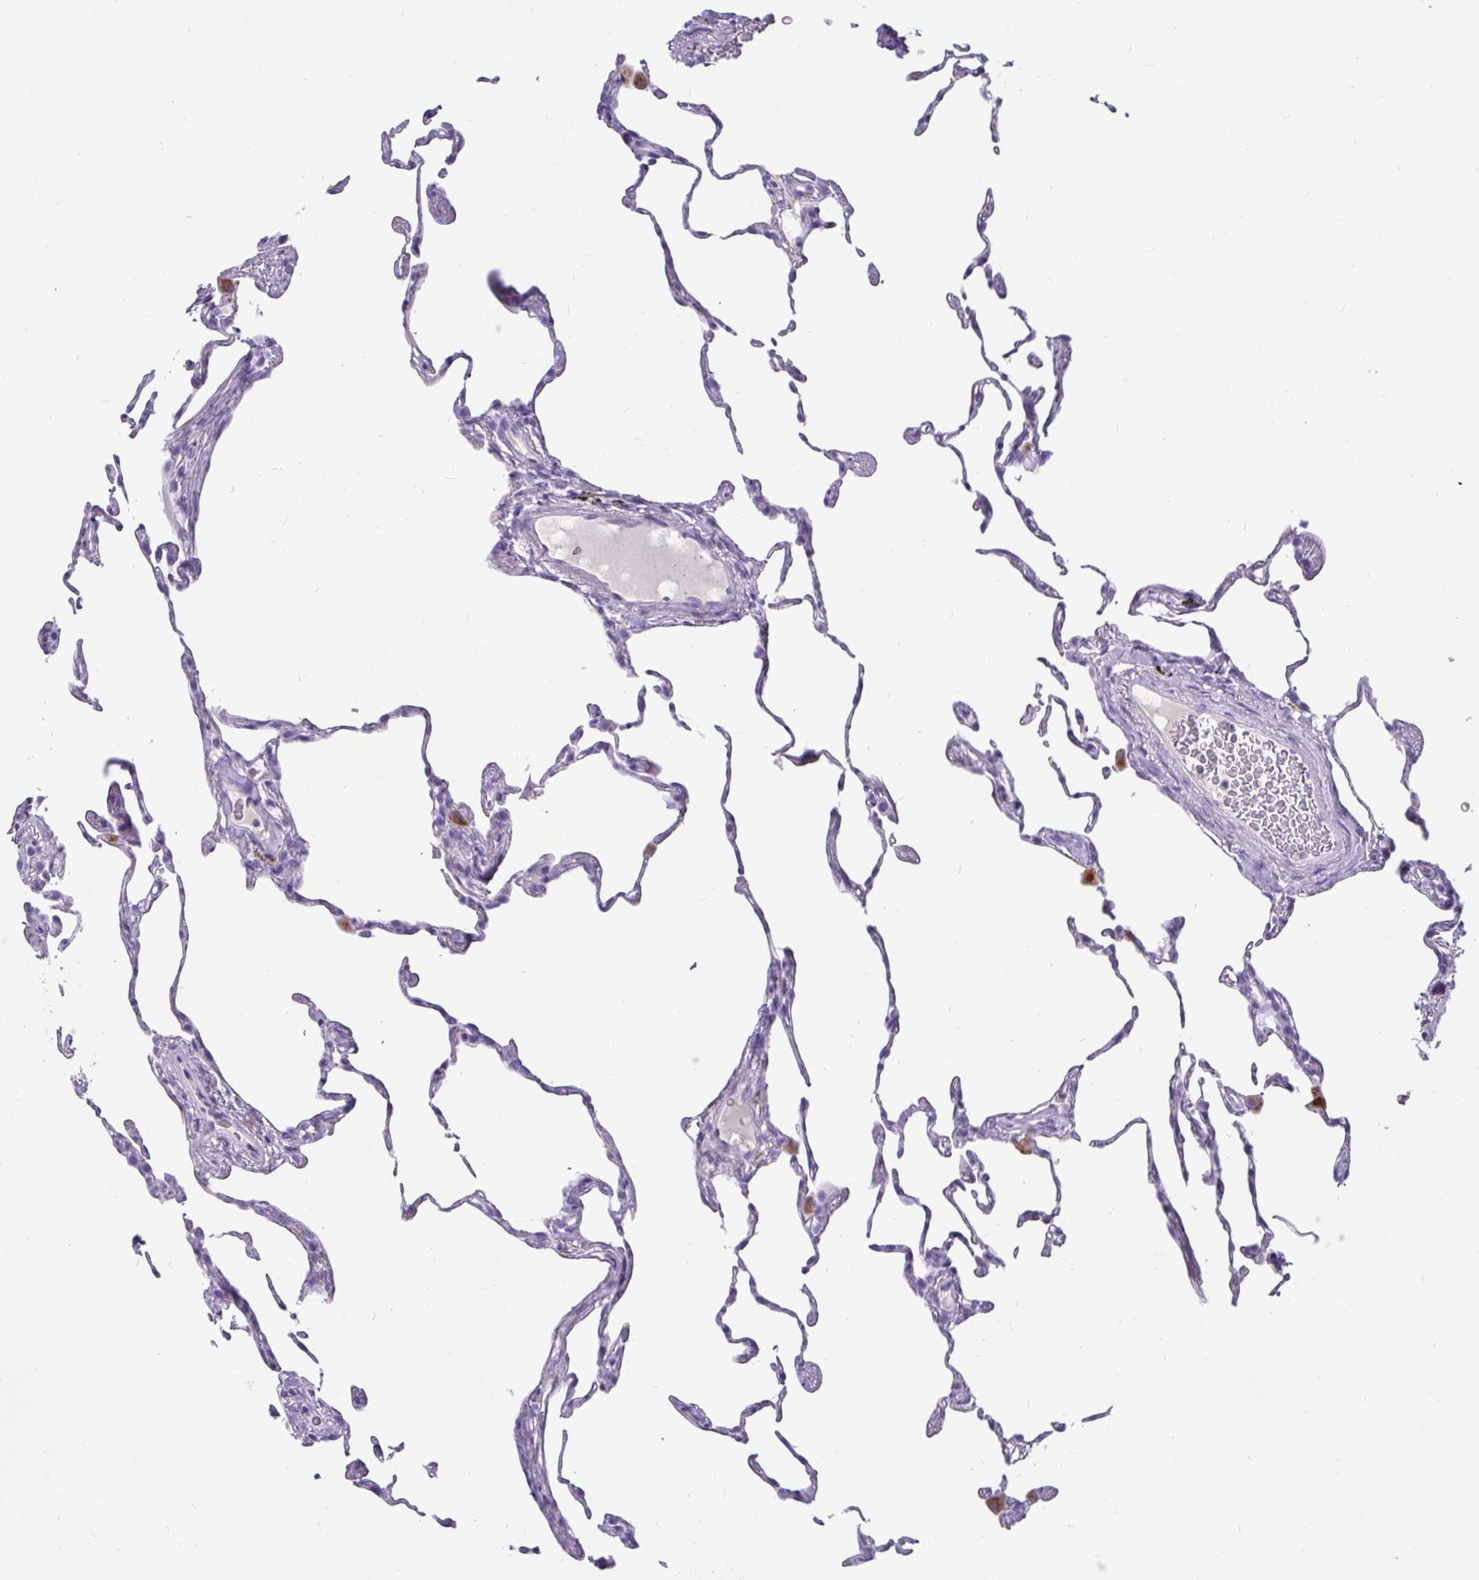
{"staining": {"intensity": "negative", "quantity": "none", "location": "none"}, "tissue": "lung", "cell_type": "Alveolar cells", "image_type": "normal", "snomed": [{"axis": "morphology", "description": "Normal tissue, NOS"}, {"axis": "topography", "description": "Lung"}], "caption": "DAB immunohistochemical staining of normal lung demonstrates no significant expression in alveolar cells.", "gene": "CTSZ", "patient": {"sex": "female", "age": 57}}